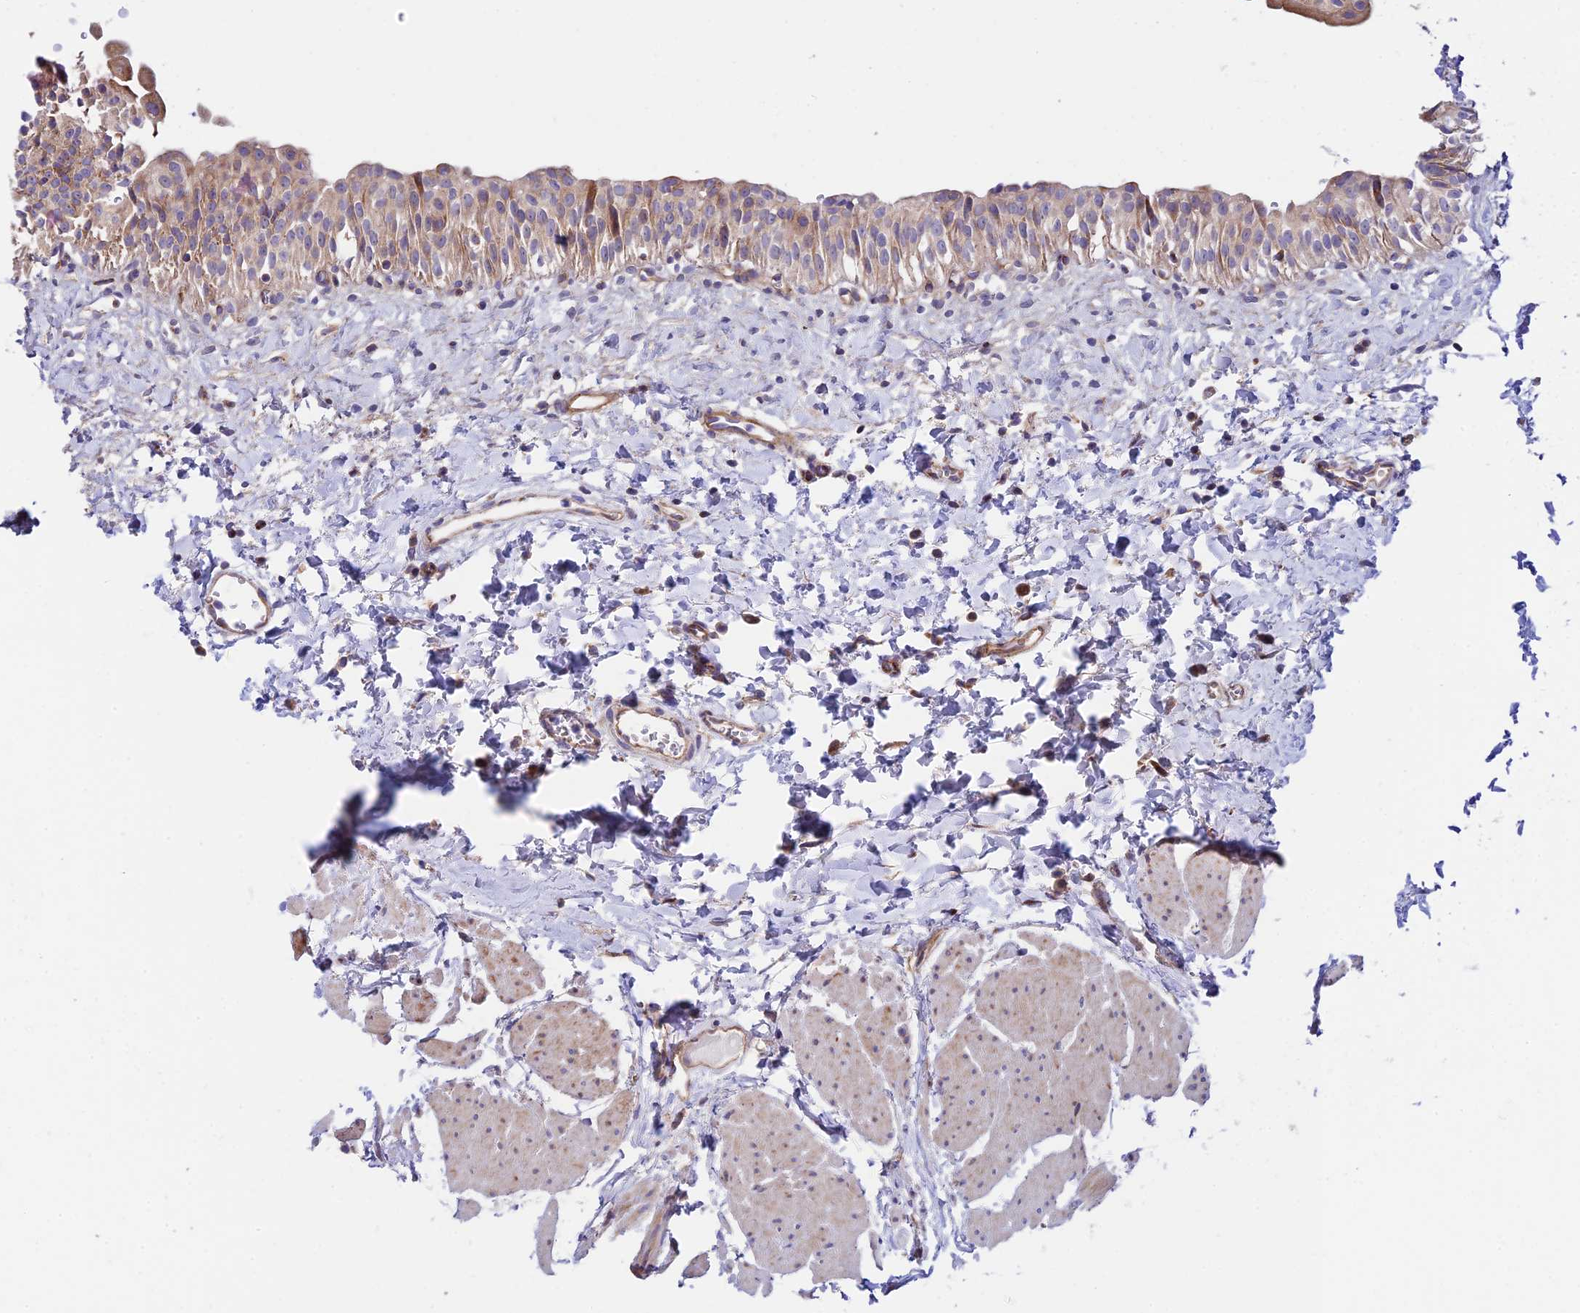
{"staining": {"intensity": "moderate", "quantity": "25%-75%", "location": "cytoplasmic/membranous"}, "tissue": "urinary bladder", "cell_type": "Urothelial cells", "image_type": "normal", "snomed": [{"axis": "morphology", "description": "Normal tissue, NOS"}, {"axis": "topography", "description": "Urinary bladder"}], "caption": "Protein staining of benign urinary bladder shows moderate cytoplasmic/membranous staining in approximately 25%-75% of urothelial cells. The protein of interest is stained brown, and the nuclei are stained in blue (DAB (3,3'-diaminobenzidine) IHC with brightfield microscopy, high magnification).", "gene": "VPS13C", "patient": {"sex": "male", "age": 51}}